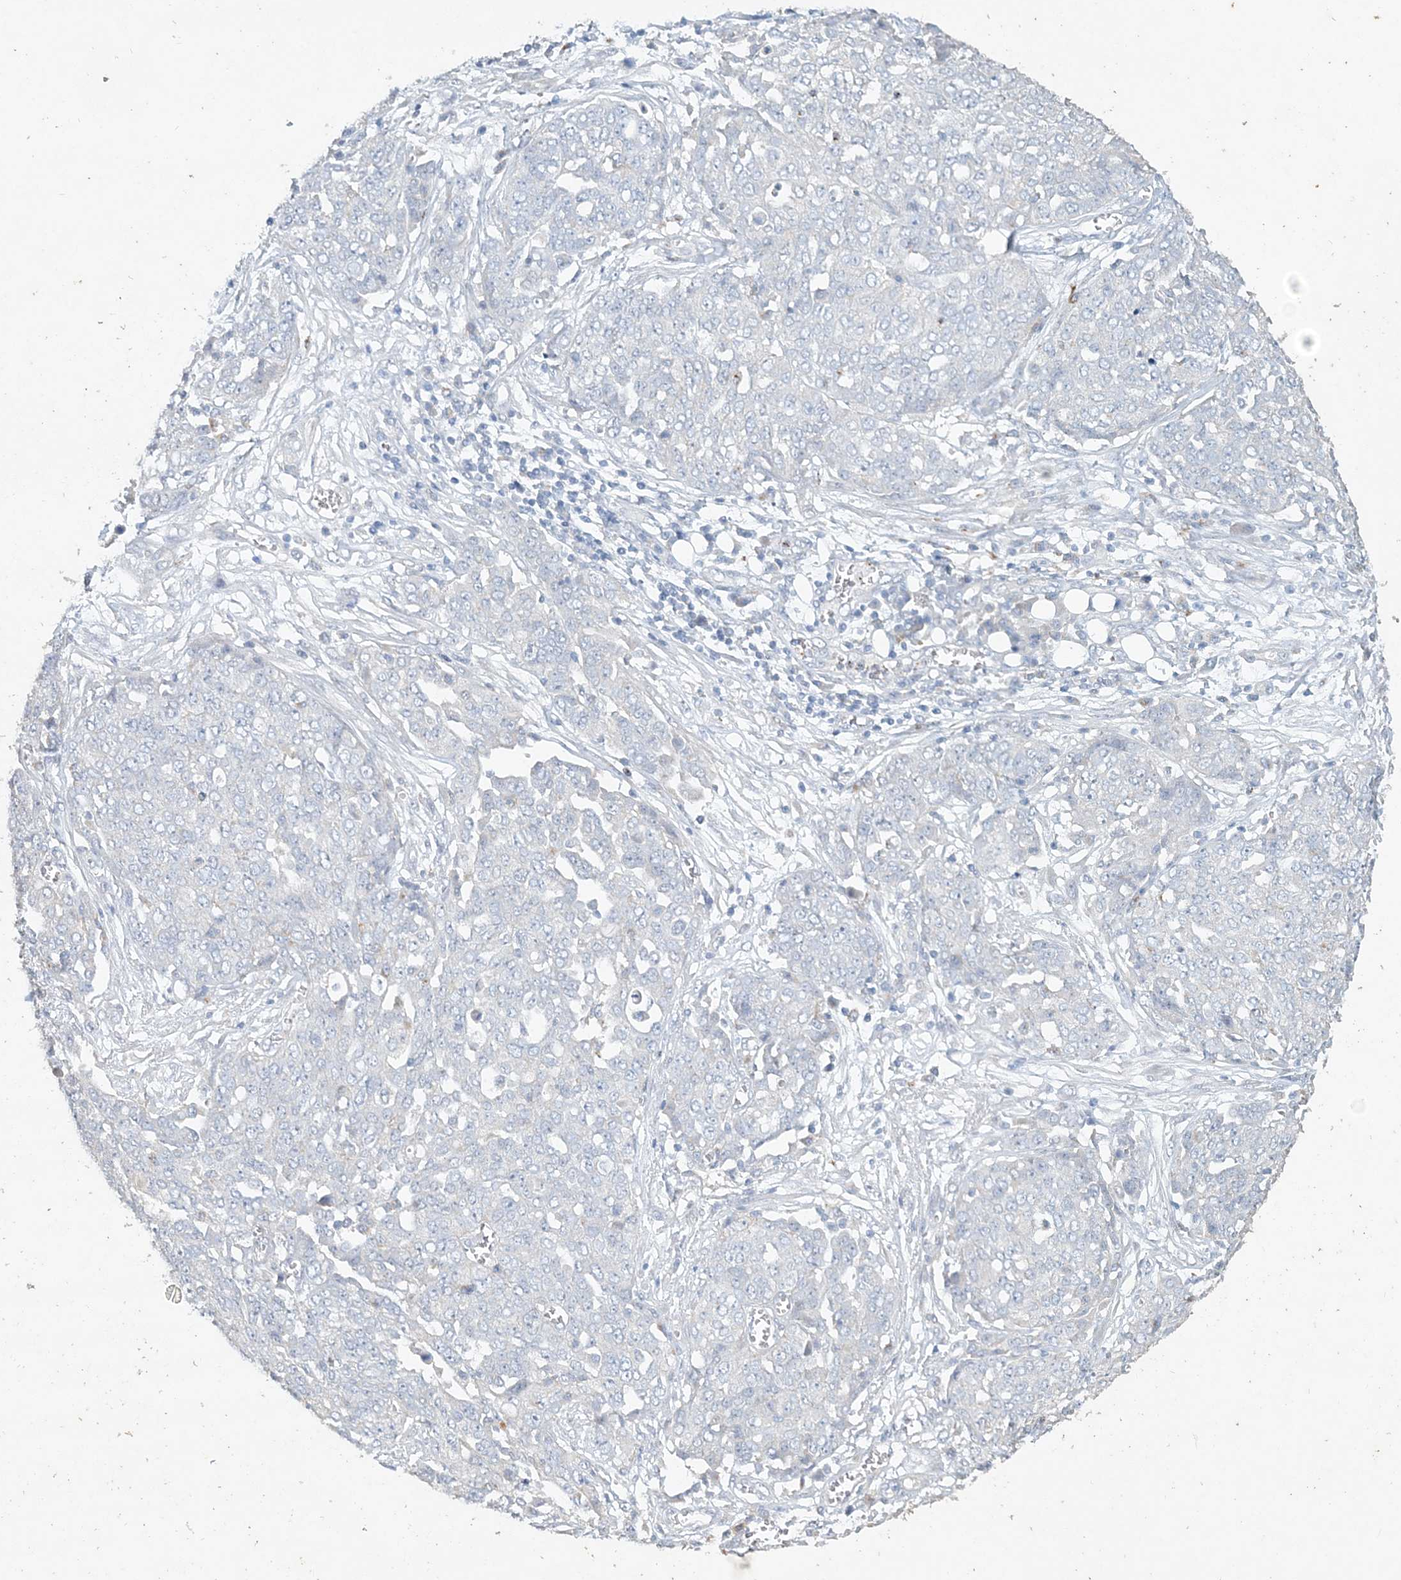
{"staining": {"intensity": "negative", "quantity": "none", "location": "none"}, "tissue": "ovarian cancer", "cell_type": "Tumor cells", "image_type": "cancer", "snomed": [{"axis": "morphology", "description": "Cystadenocarcinoma, serous, NOS"}, {"axis": "topography", "description": "Soft tissue"}, {"axis": "topography", "description": "Ovary"}], "caption": "This image is of ovarian serous cystadenocarcinoma stained with immunohistochemistry (IHC) to label a protein in brown with the nuclei are counter-stained blue. There is no expression in tumor cells.", "gene": "DNAH5", "patient": {"sex": "female", "age": 57}}